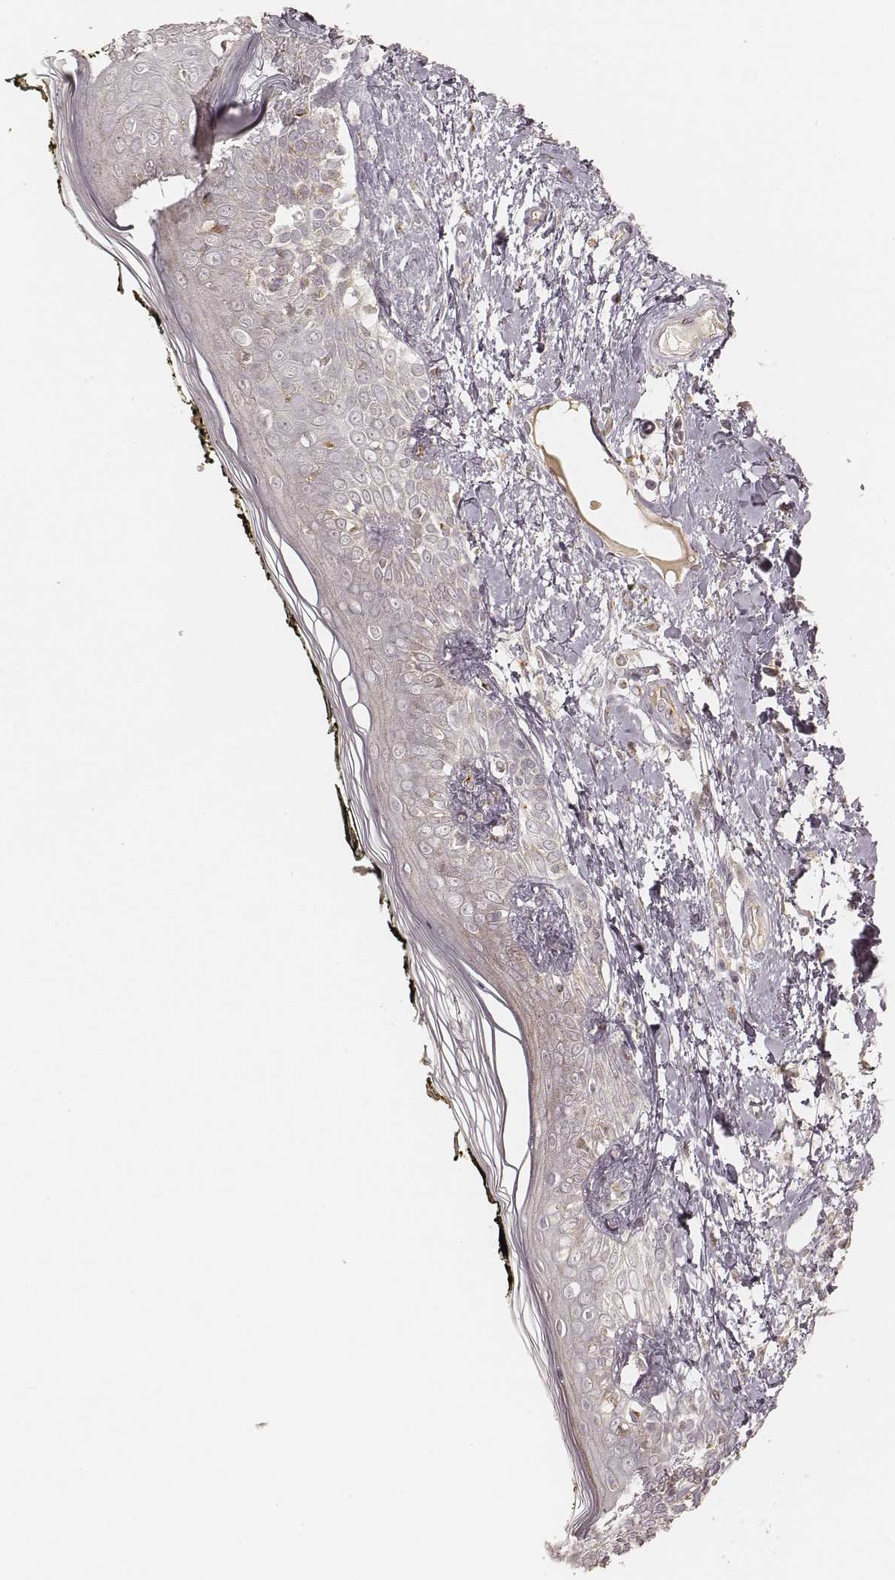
{"staining": {"intensity": "negative", "quantity": "none", "location": "none"}, "tissue": "skin", "cell_type": "Fibroblasts", "image_type": "normal", "snomed": [{"axis": "morphology", "description": "Normal tissue, NOS"}, {"axis": "topography", "description": "Skin"}], "caption": "High power microscopy image of an immunohistochemistry (IHC) micrograph of benign skin, revealing no significant positivity in fibroblasts. (DAB IHC with hematoxylin counter stain).", "gene": "GORASP2", "patient": {"sex": "male", "age": 76}}